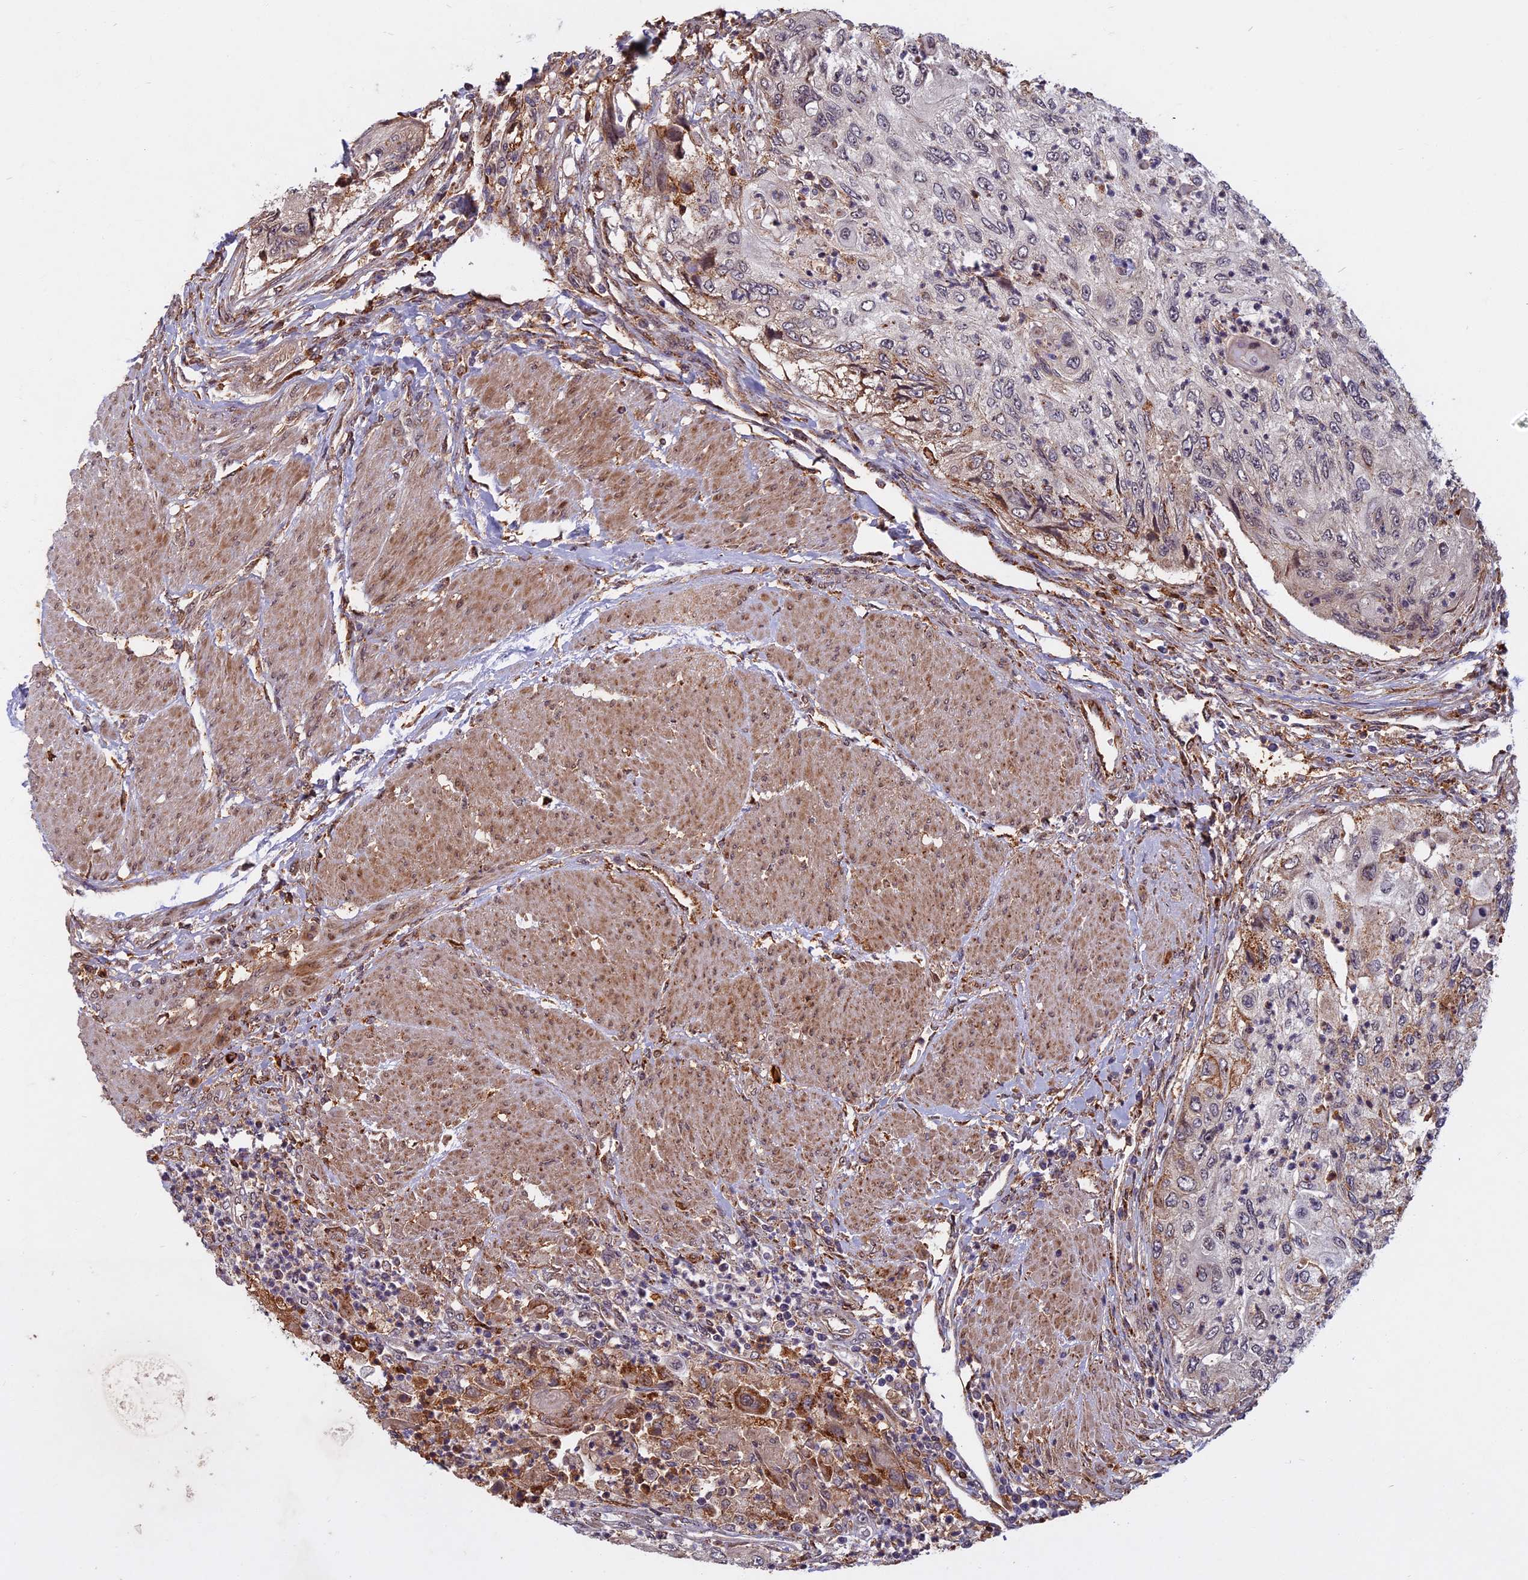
{"staining": {"intensity": "moderate", "quantity": "<25%", "location": "cytoplasmic/membranous"}, "tissue": "urothelial cancer", "cell_type": "Tumor cells", "image_type": "cancer", "snomed": [{"axis": "morphology", "description": "Urothelial carcinoma, High grade"}, {"axis": "topography", "description": "Urinary bladder"}], "caption": "Immunohistochemical staining of high-grade urothelial carcinoma exhibits low levels of moderate cytoplasmic/membranous positivity in approximately <25% of tumor cells. The staining was performed using DAB to visualize the protein expression in brown, while the nuclei were stained in blue with hematoxylin (Magnification: 20x).", "gene": "SPG11", "patient": {"sex": "female", "age": 60}}